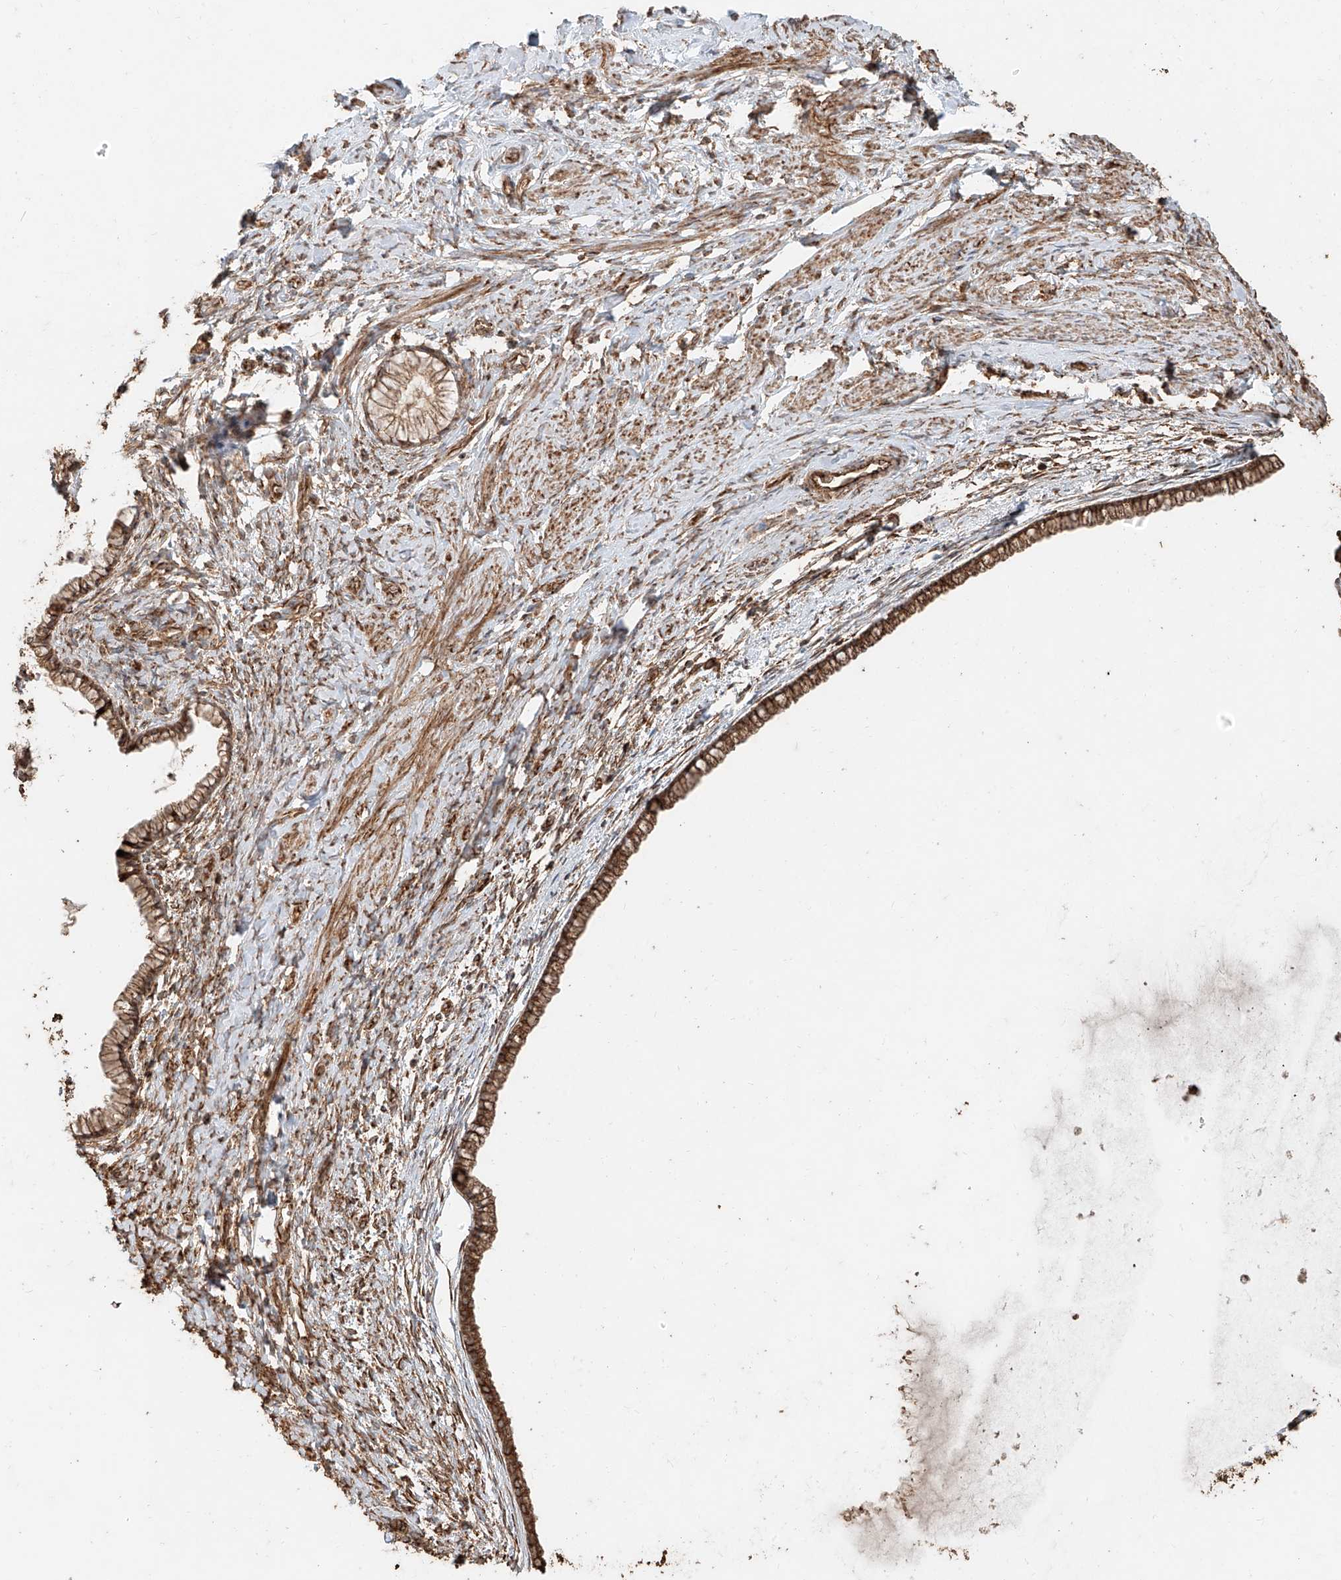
{"staining": {"intensity": "strong", "quantity": ">75%", "location": "cytoplasmic/membranous"}, "tissue": "cervix", "cell_type": "Glandular cells", "image_type": "normal", "snomed": [{"axis": "morphology", "description": "Normal tissue, NOS"}, {"axis": "topography", "description": "Cervix"}], "caption": "The histopathology image reveals staining of normal cervix, revealing strong cytoplasmic/membranous protein expression (brown color) within glandular cells. Nuclei are stained in blue.", "gene": "EFNB1", "patient": {"sex": "female", "age": 75}}